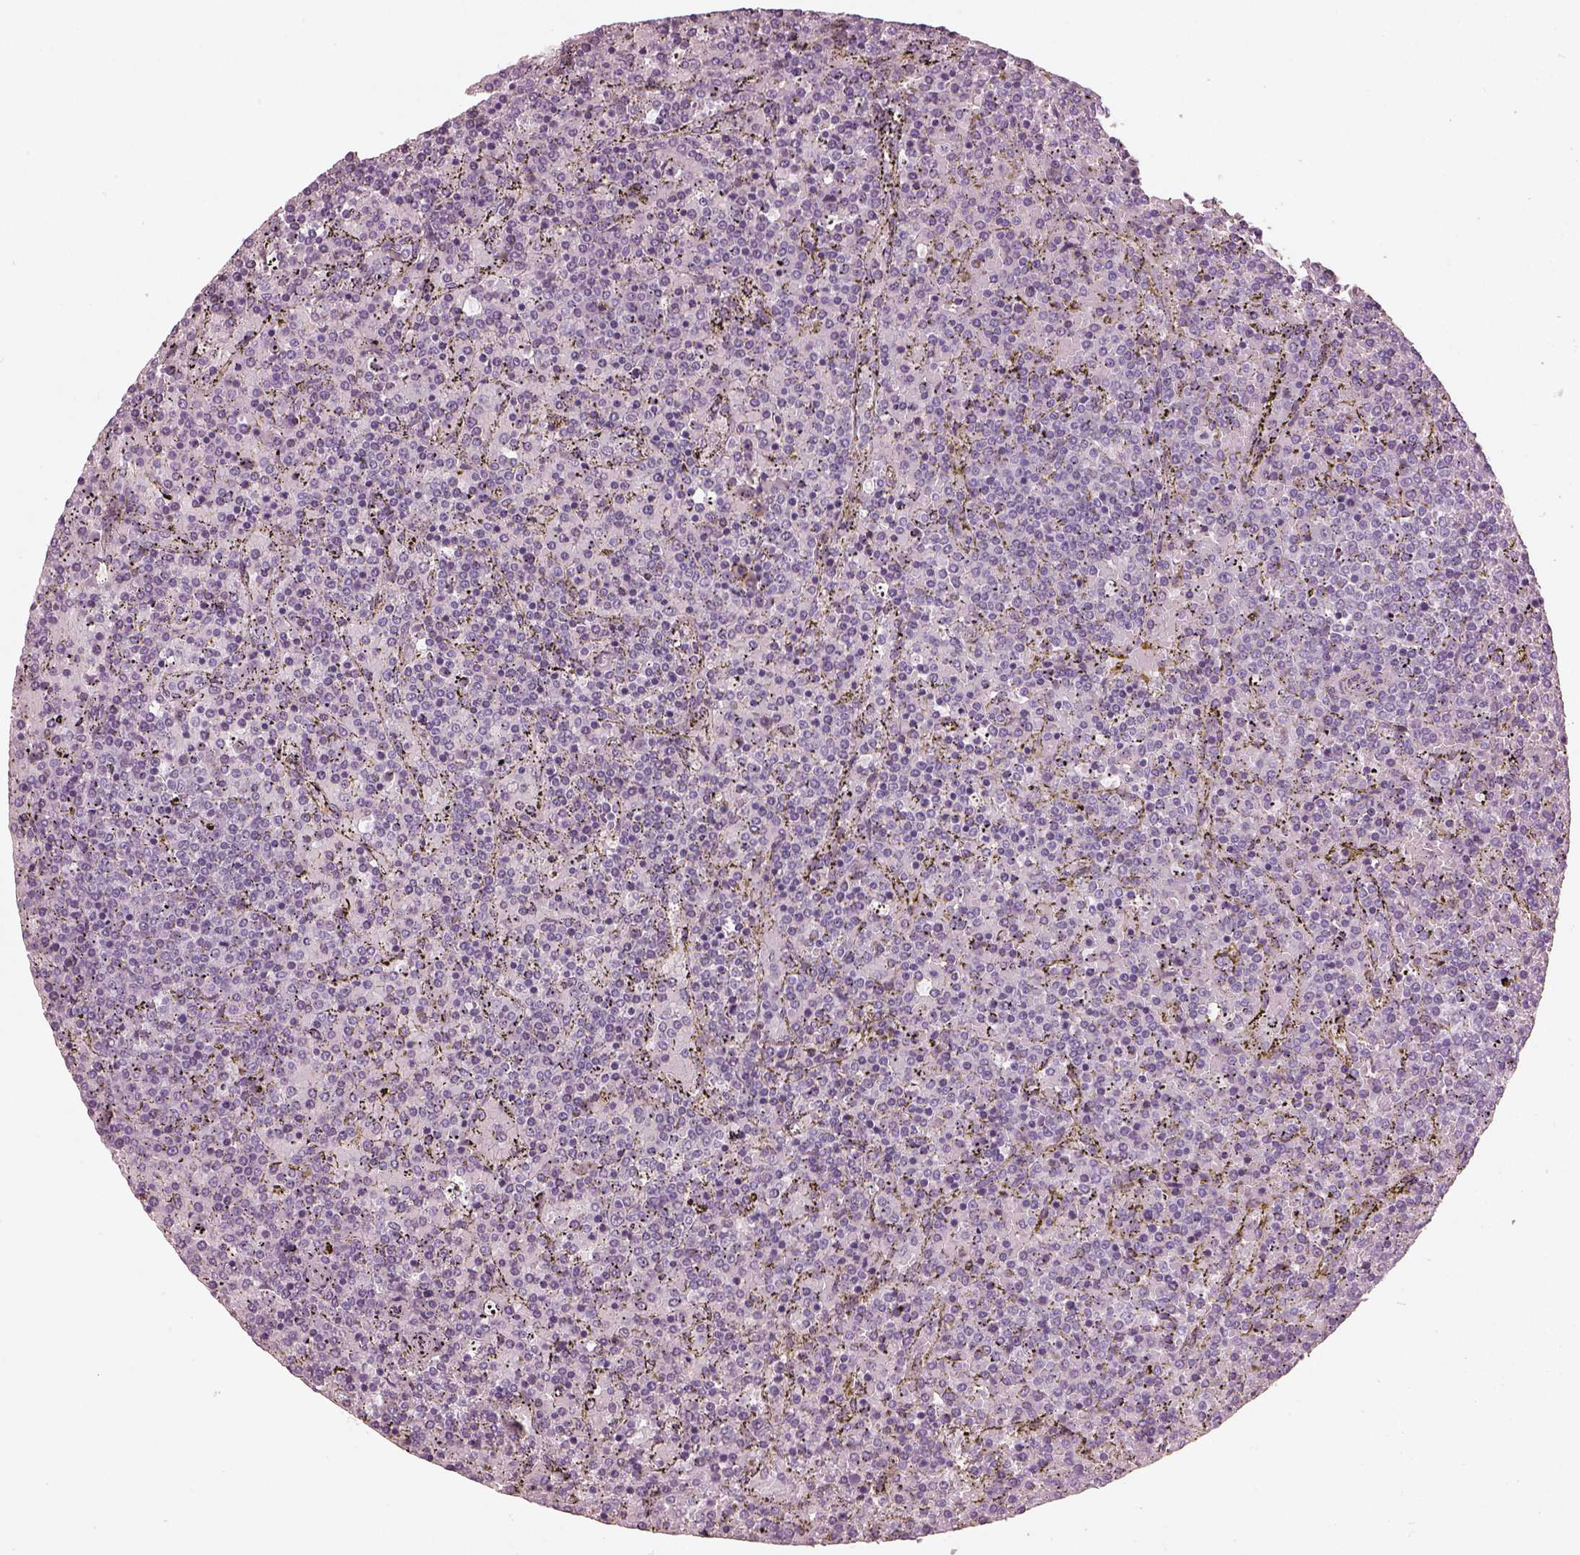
{"staining": {"intensity": "negative", "quantity": "none", "location": "none"}, "tissue": "lymphoma", "cell_type": "Tumor cells", "image_type": "cancer", "snomed": [{"axis": "morphology", "description": "Malignant lymphoma, non-Hodgkin's type, Low grade"}, {"axis": "topography", "description": "Spleen"}], "caption": "Low-grade malignant lymphoma, non-Hodgkin's type was stained to show a protein in brown. There is no significant staining in tumor cells.", "gene": "HYDIN", "patient": {"sex": "female", "age": 77}}